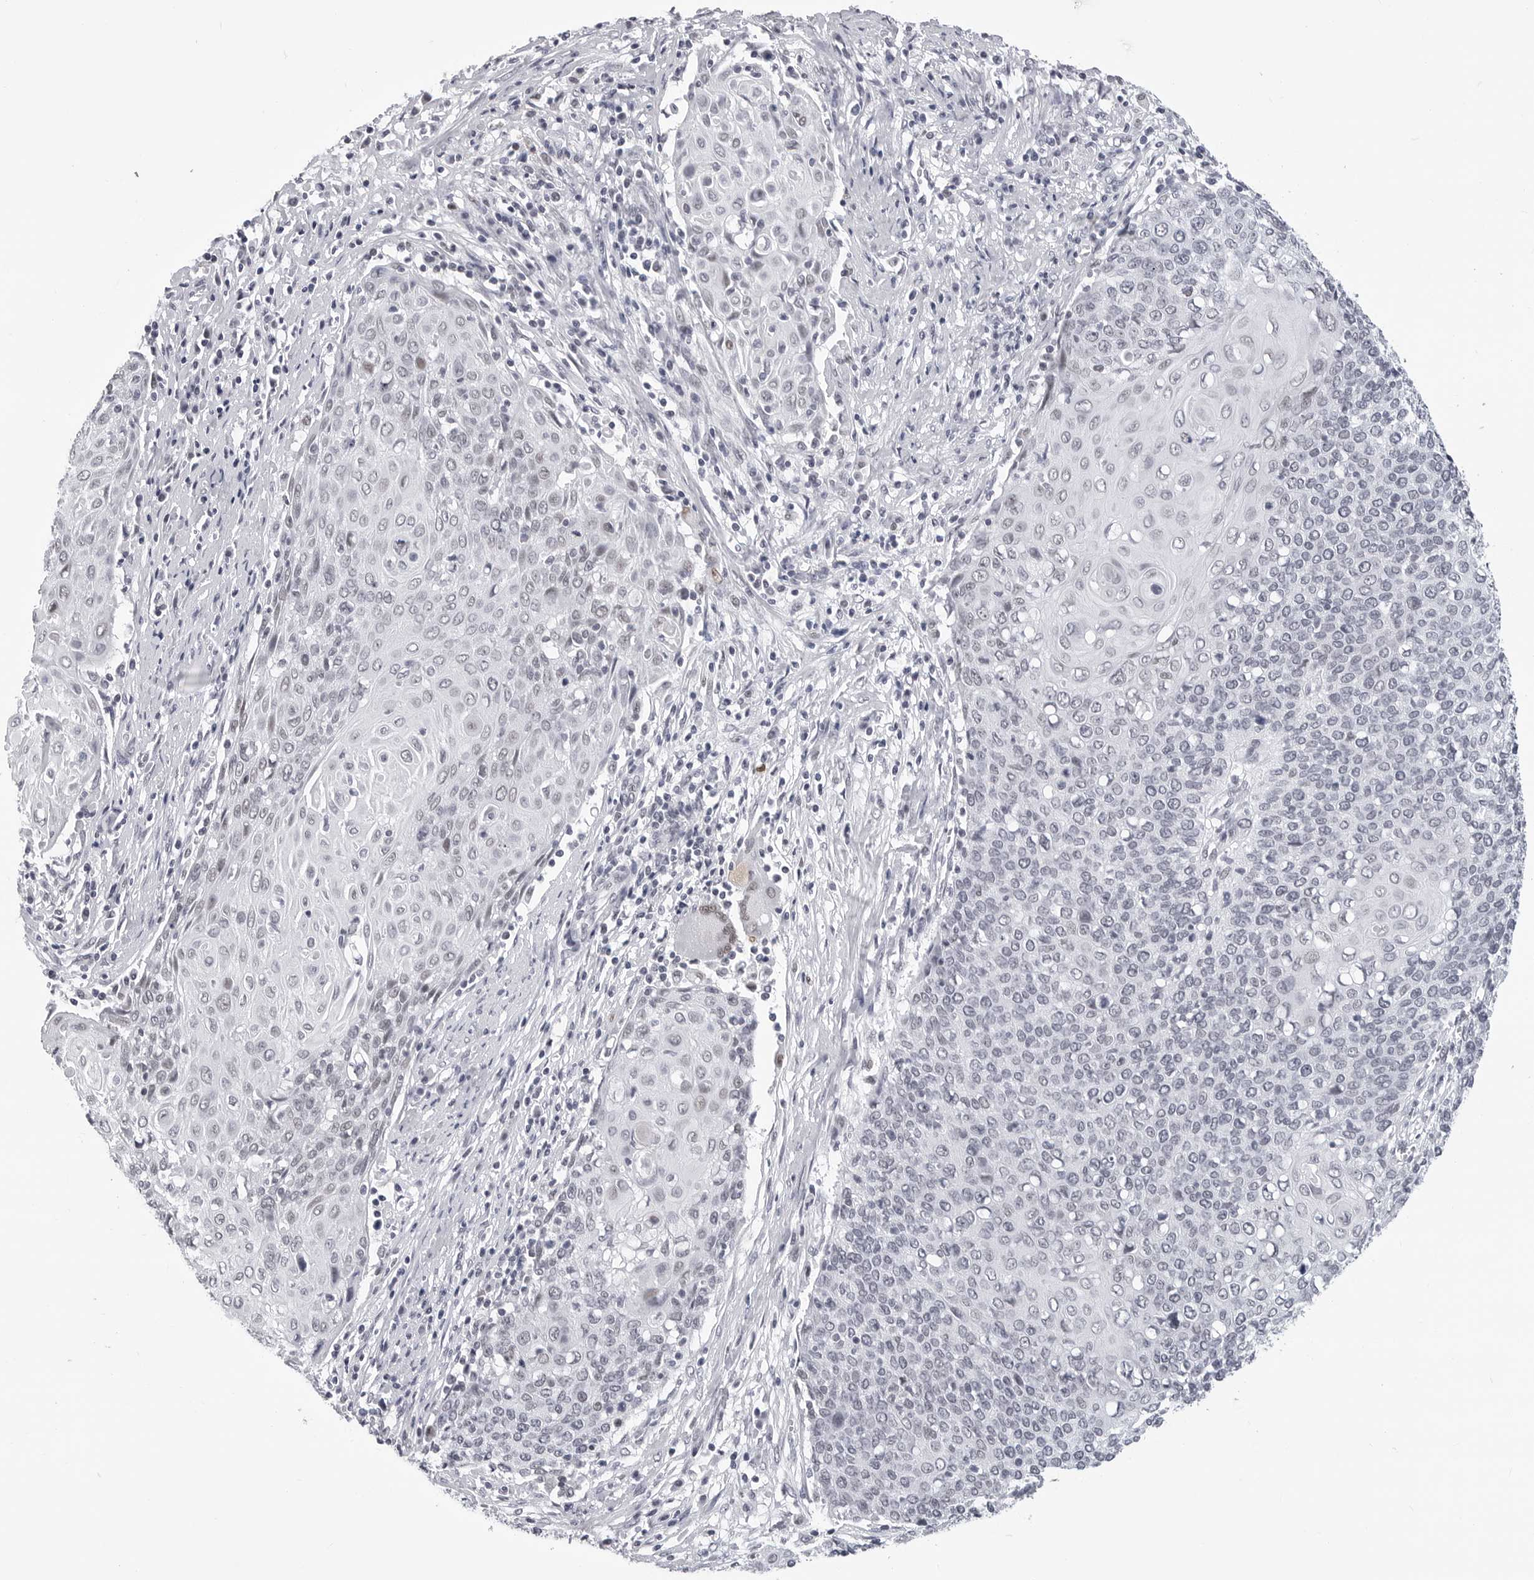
{"staining": {"intensity": "negative", "quantity": "none", "location": "none"}, "tissue": "cervical cancer", "cell_type": "Tumor cells", "image_type": "cancer", "snomed": [{"axis": "morphology", "description": "Squamous cell carcinoma, NOS"}, {"axis": "topography", "description": "Cervix"}], "caption": "The histopathology image exhibits no significant staining in tumor cells of cervical cancer.", "gene": "SF3B4", "patient": {"sex": "female", "age": 39}}